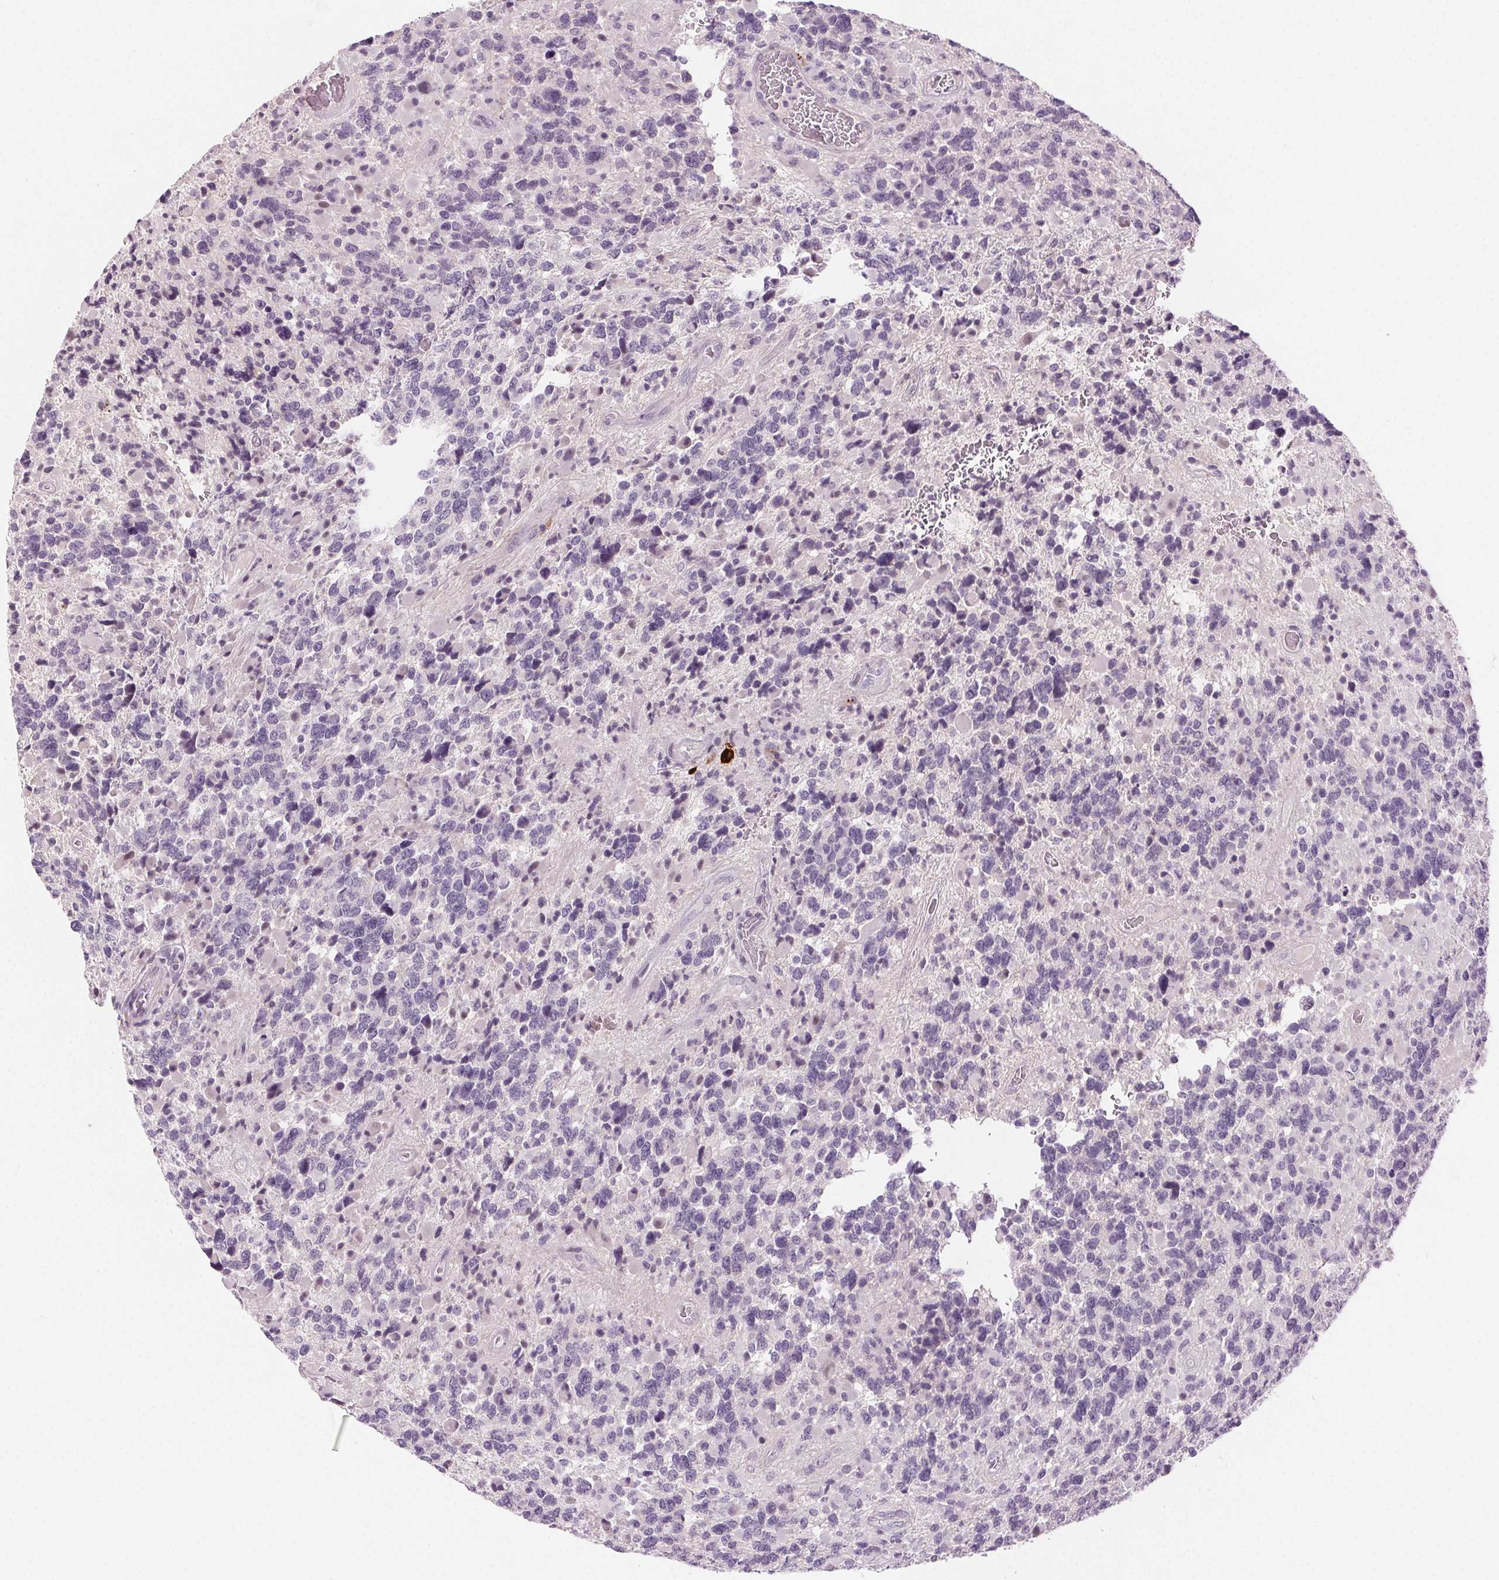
{"staining": {"intensity": "negative", "quantity": "none", "location": "none"}, "tissue": "glioma", "cell_type": "Tumor cells", "image_type": "cancer", "snomed": [{"axis": "morphology", "description": "Glioma, malignant, High grade"}, {"axis": "topography", "description": "Brain"}], "caption": "Tumor cells show no significant staining in high-grade glioma (malignant).", "gene": "HSF5", "patient": {"sex": "female", "age": 40}}